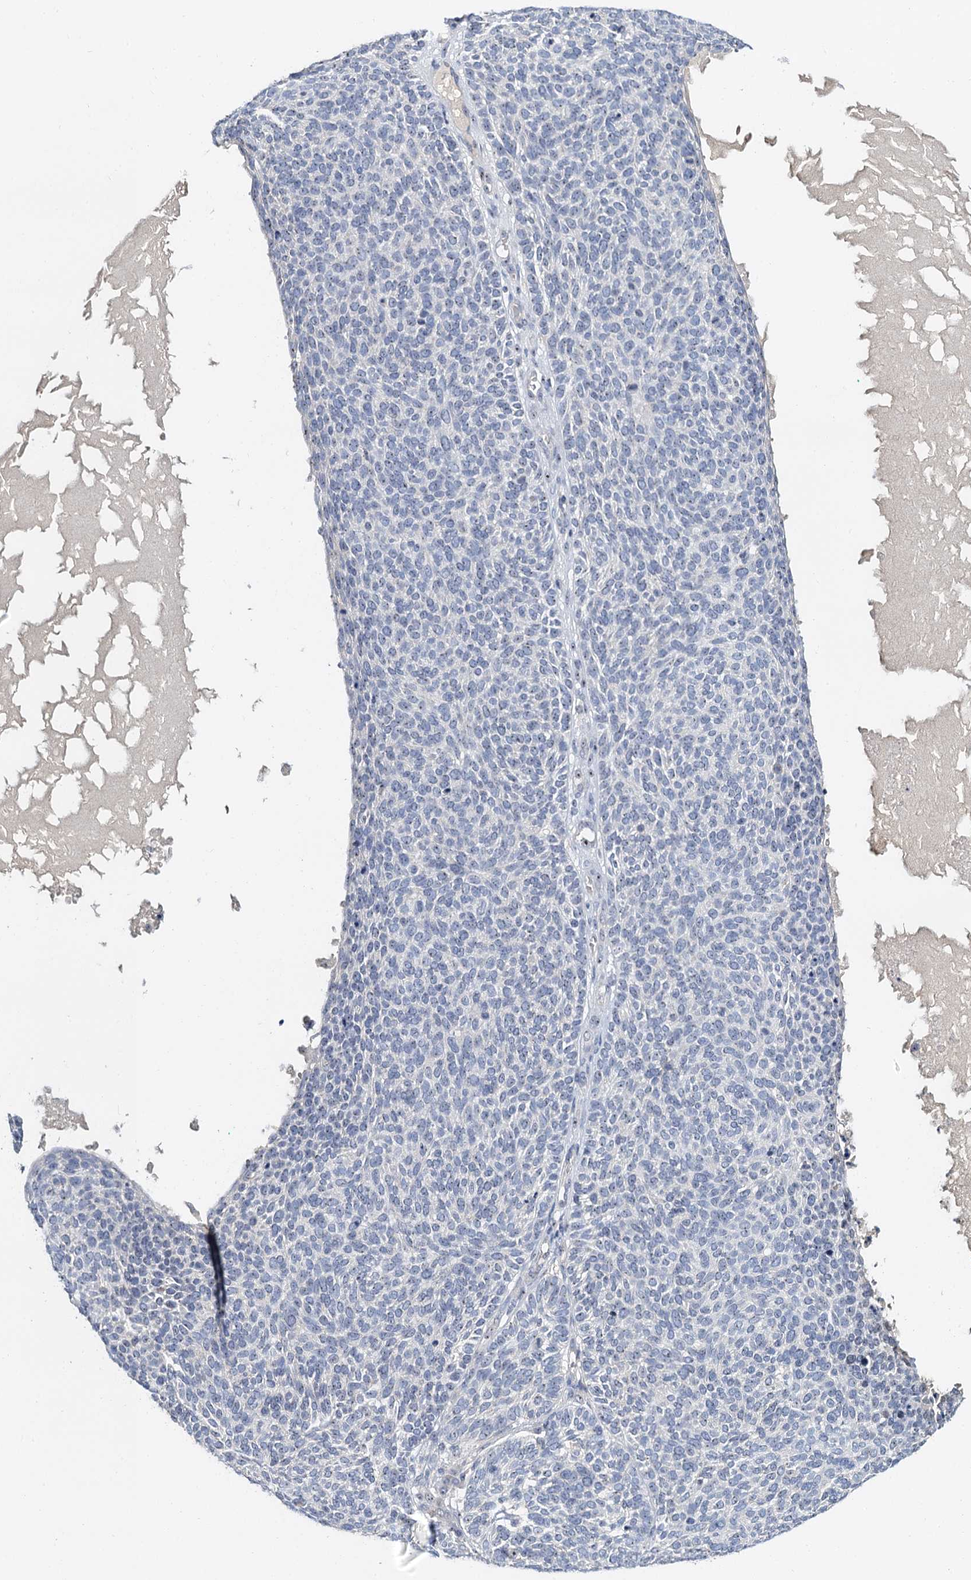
{"staining": {"intensity": "negative", "quantity": "none", "location": "none"}, "tissue": "skin cancer", "cell_type": "Tumor cells", "image_type": "cancer", "snomed": [{"axis": "morphology", "description": "Squamous cell carcinoma, NOS"}, {"axis": "topography", "description": "Skin"}], "caption": "Tumor cells show no significant expression in skin squamous cell carcinoma.", "gene": "NOP2", "patient": {"sex": "female", "age": 90}}